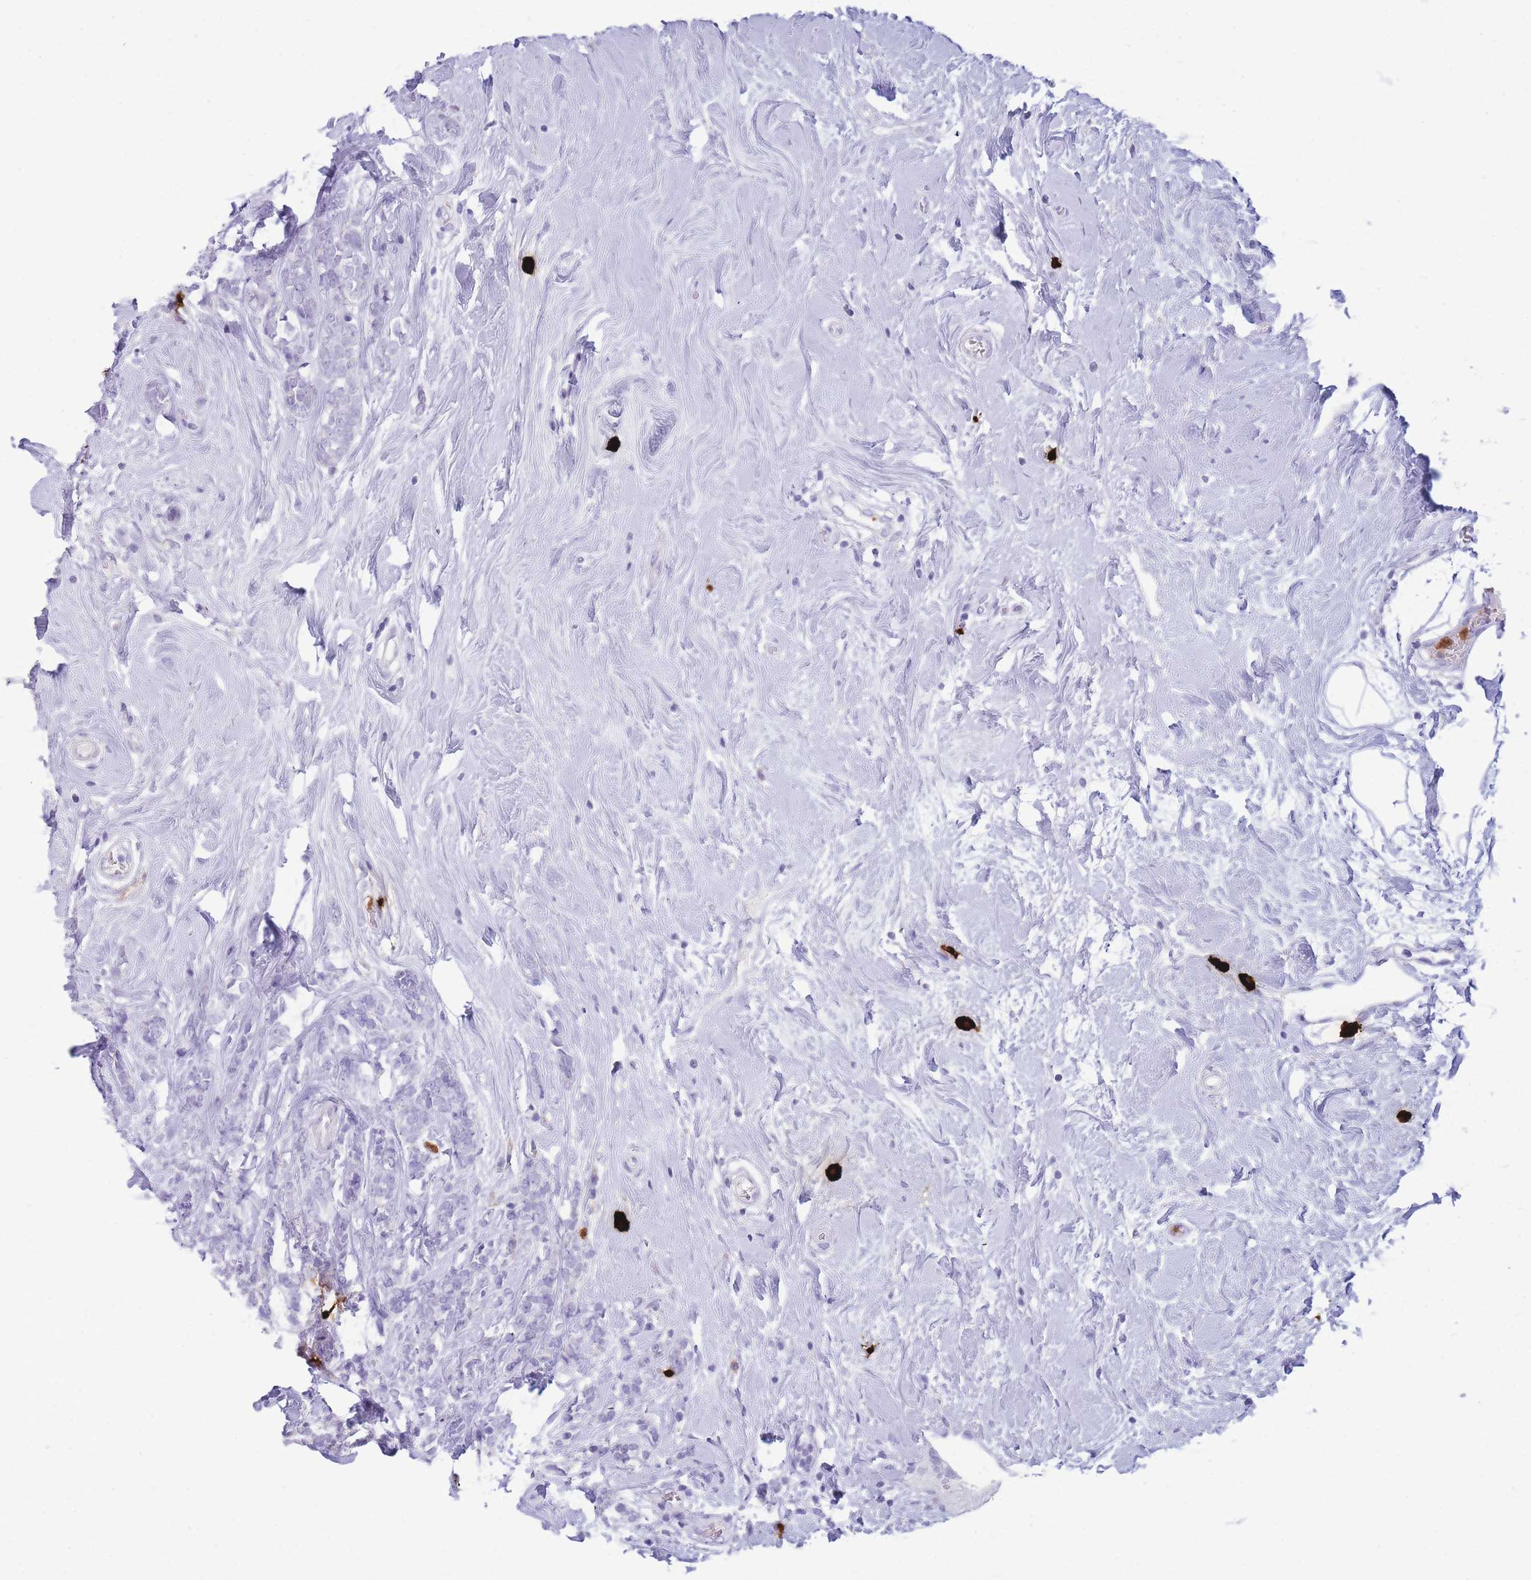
{"staining": {"intensity": "negative", "quantity": "none", "location": "none"}, "tissue": "breast cancer", "cell_type": "Tumor cells", "image_type": "cancer", "snomed": [{"axis": "morphology", "description": "Lobular carcinoma"}, {"axis": "topography", "description": "Breast"}], "caption": "Immunohistochemical staining of human breast cancer (lobular carcinoma) reveals no significant staining in tumor cells.", "gene": "TPSAB1", "patient": {"sex": "female", "age": 58}}